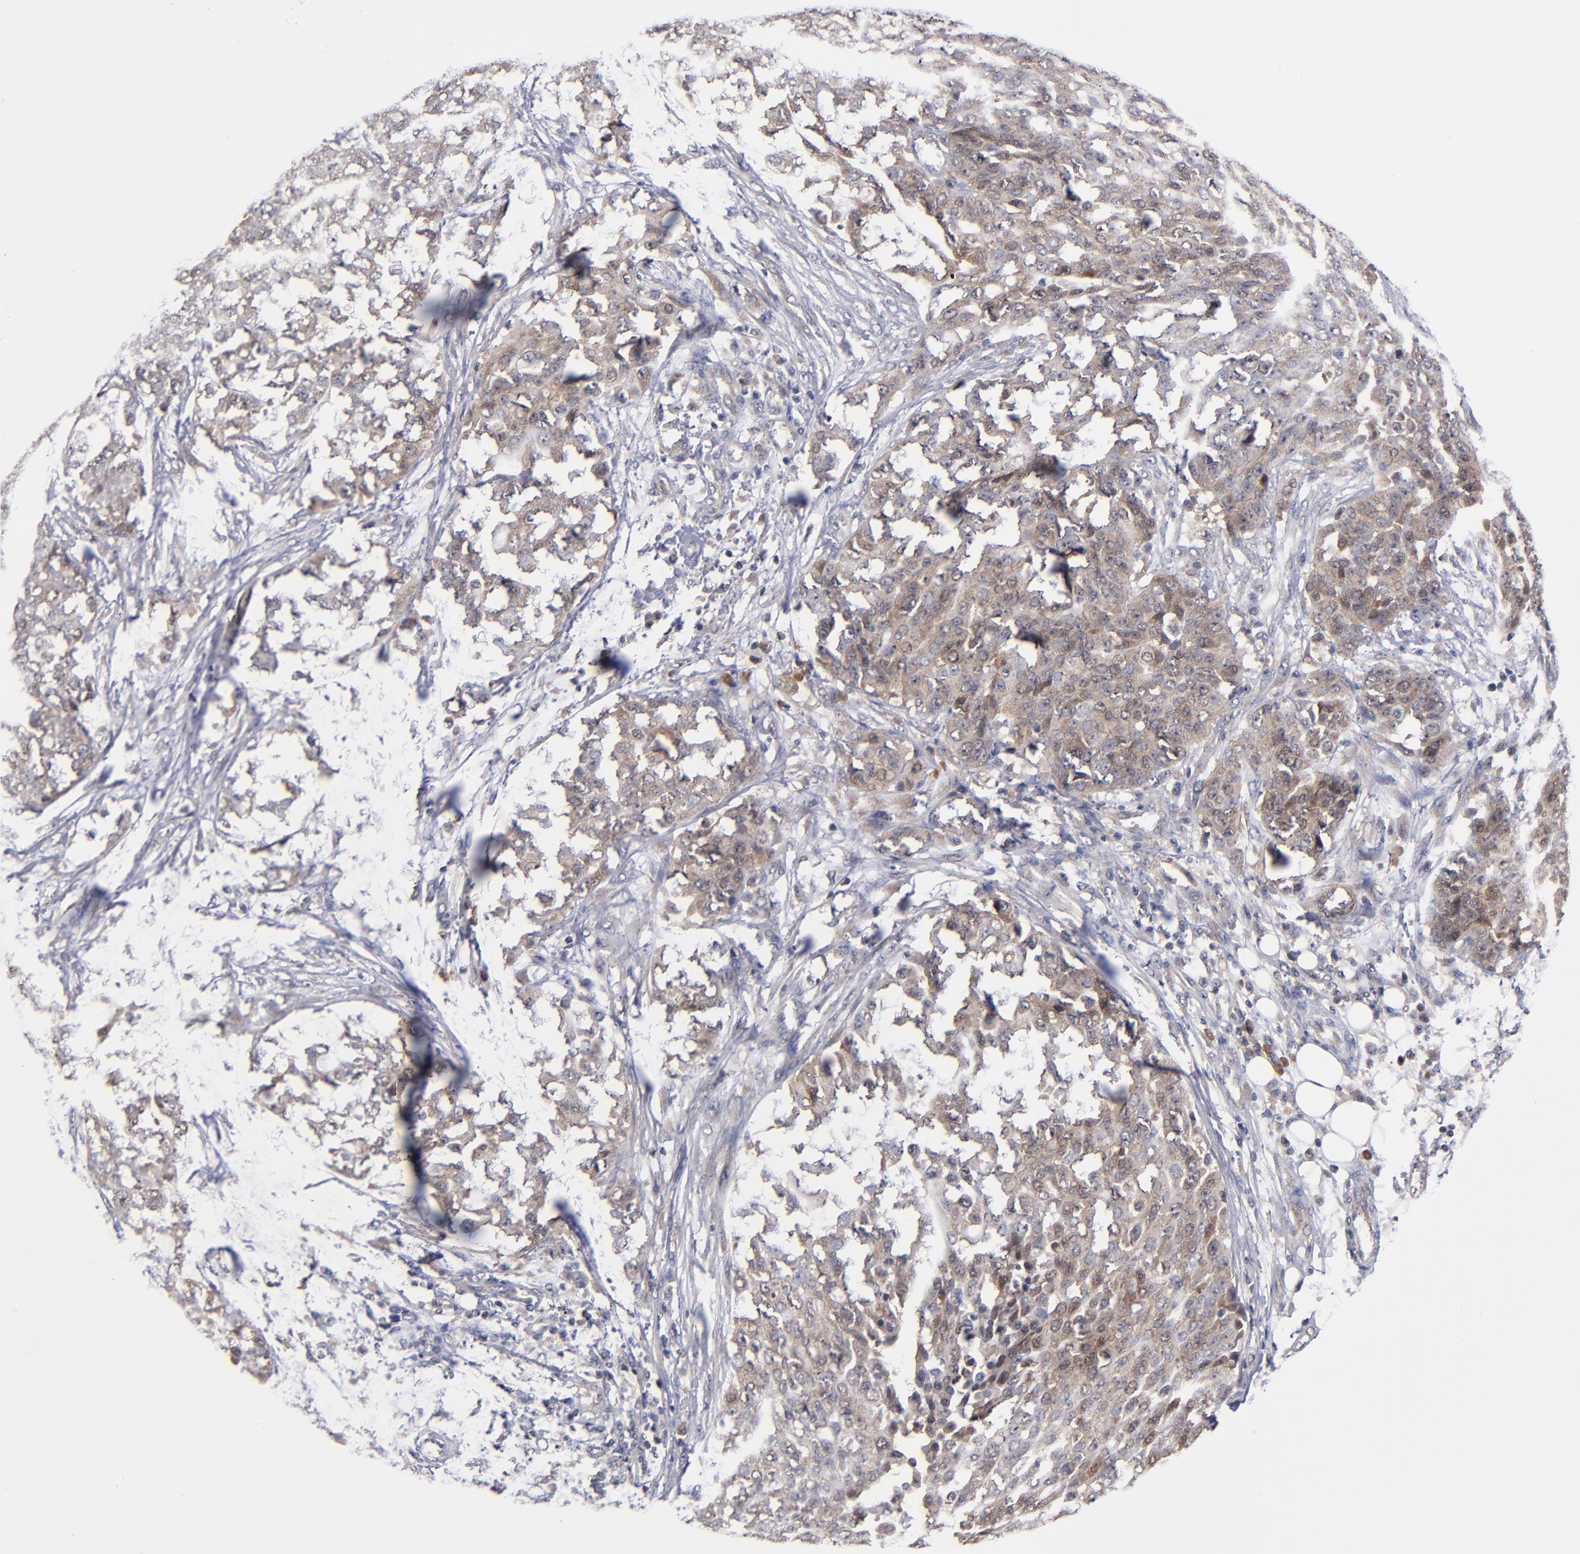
{"staining": {"intensity": "weak", "quantity": ">75%", "location": "cytoplasmic/membranous"}, "tissue": "ovarian cancer", "cell_type": "Tumor cells", "image_type": "cancer", "snomed": [{"axis": "morphology", "description": "Cystadenocarcinoma, serous, NOS"}, {"axis": "topography", "description": "Soft tissue"}, {"axis": "topography", "description": "Ovary"}], "caption": "Approximately >75% of tumor cells in serous cystadenocarcinoma (ovarian) show weak cytoplasmic/membranous protein expression as visualized by brown immunohistochemical staining.", "gene": "ALG13", "patient": {"sex": "female", "age": 57}}